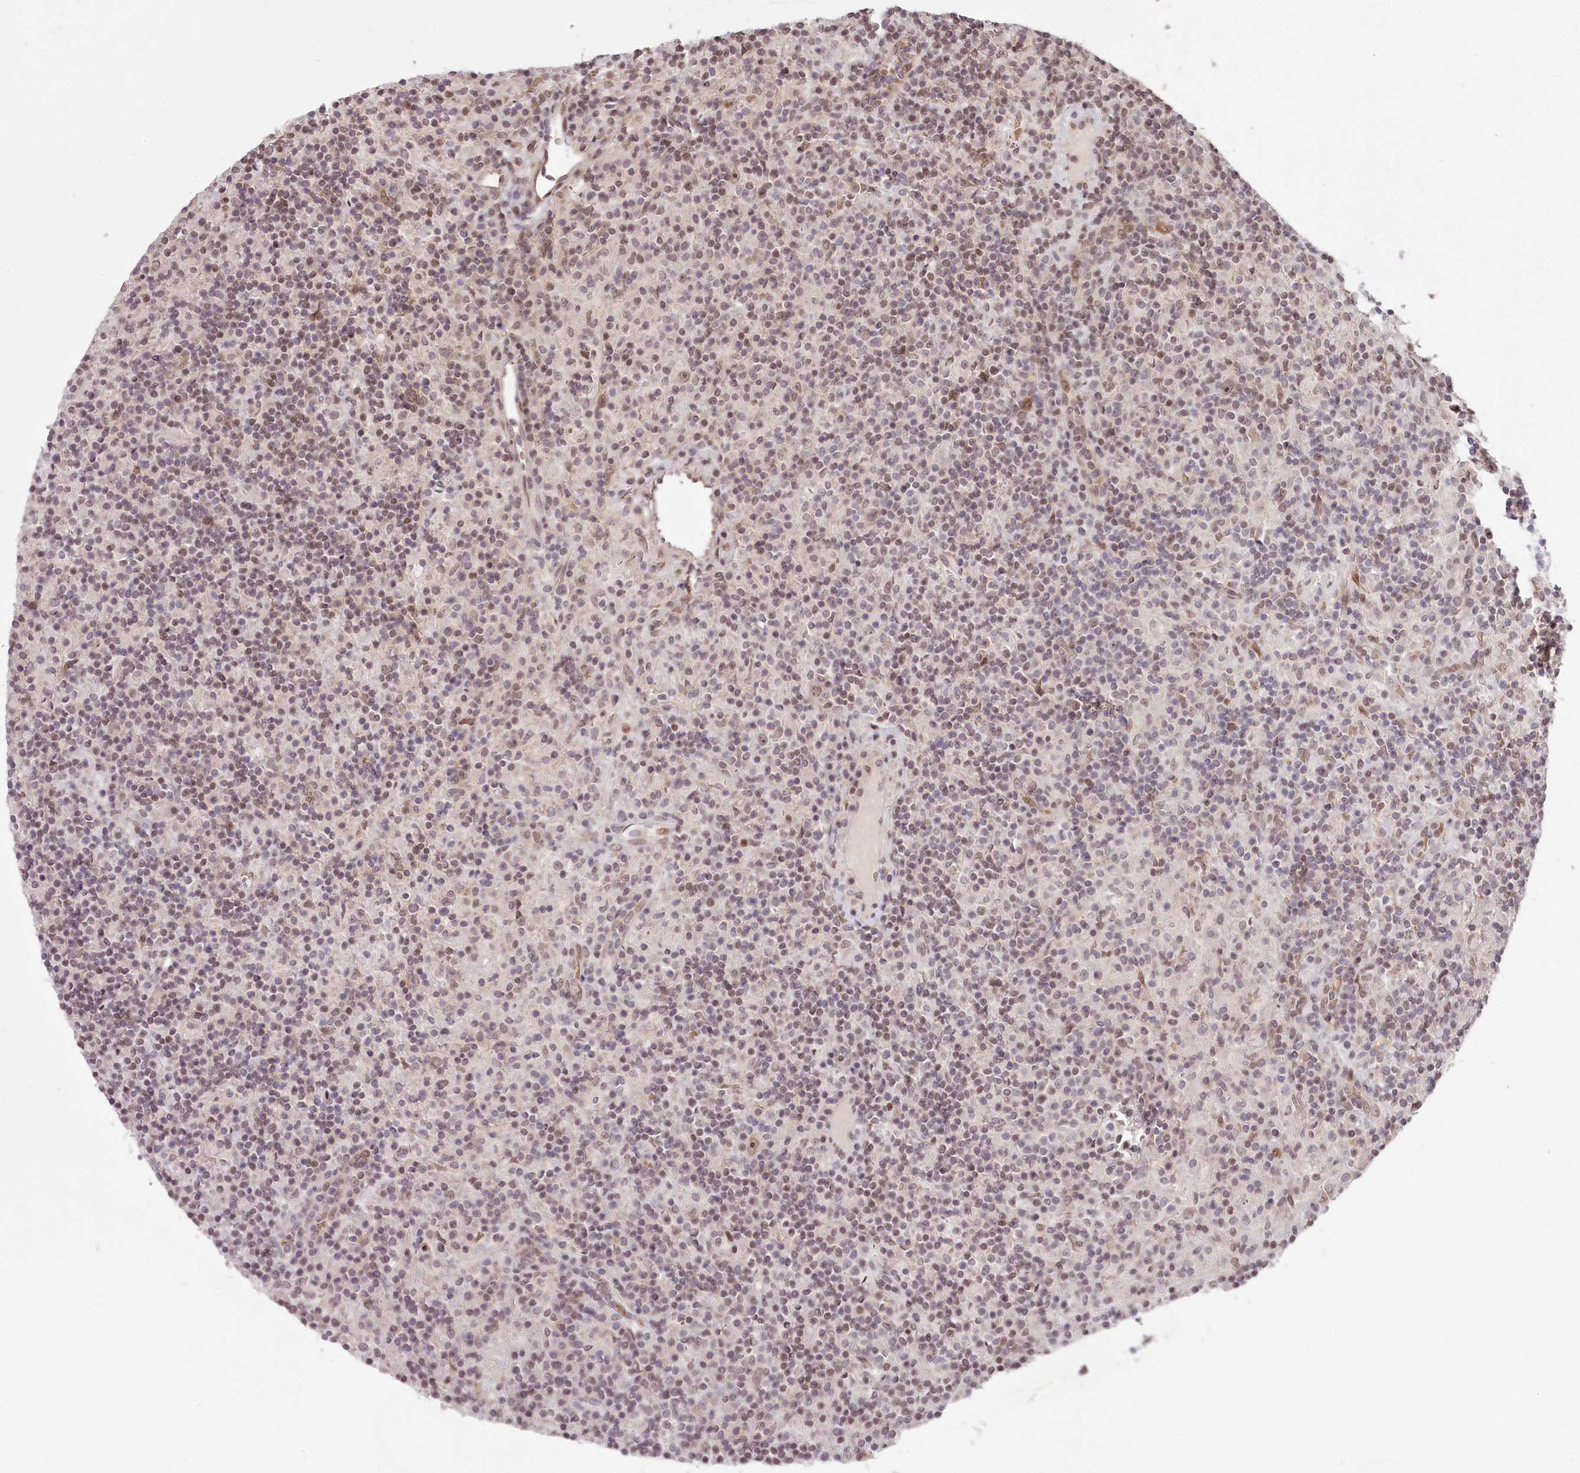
{"staining": {"intensity": "negative", "quantity": "none", "location": "none"}, "tissue": "lymphoma", "cell_type": "Tumor cells", "image_type": "cancer", "snomed": [{"axis": "morphology", "description": "Hodgkin's disease, NOS"}, {"axis": "topography", "description": "Lymph node"}], "caption": "Immunohistochemical staining of Hodgkin's disease demonstrates no significant staining in tumor cells.", "gene": "THYN1", "patient": {"sex": "male", "age": 70}}